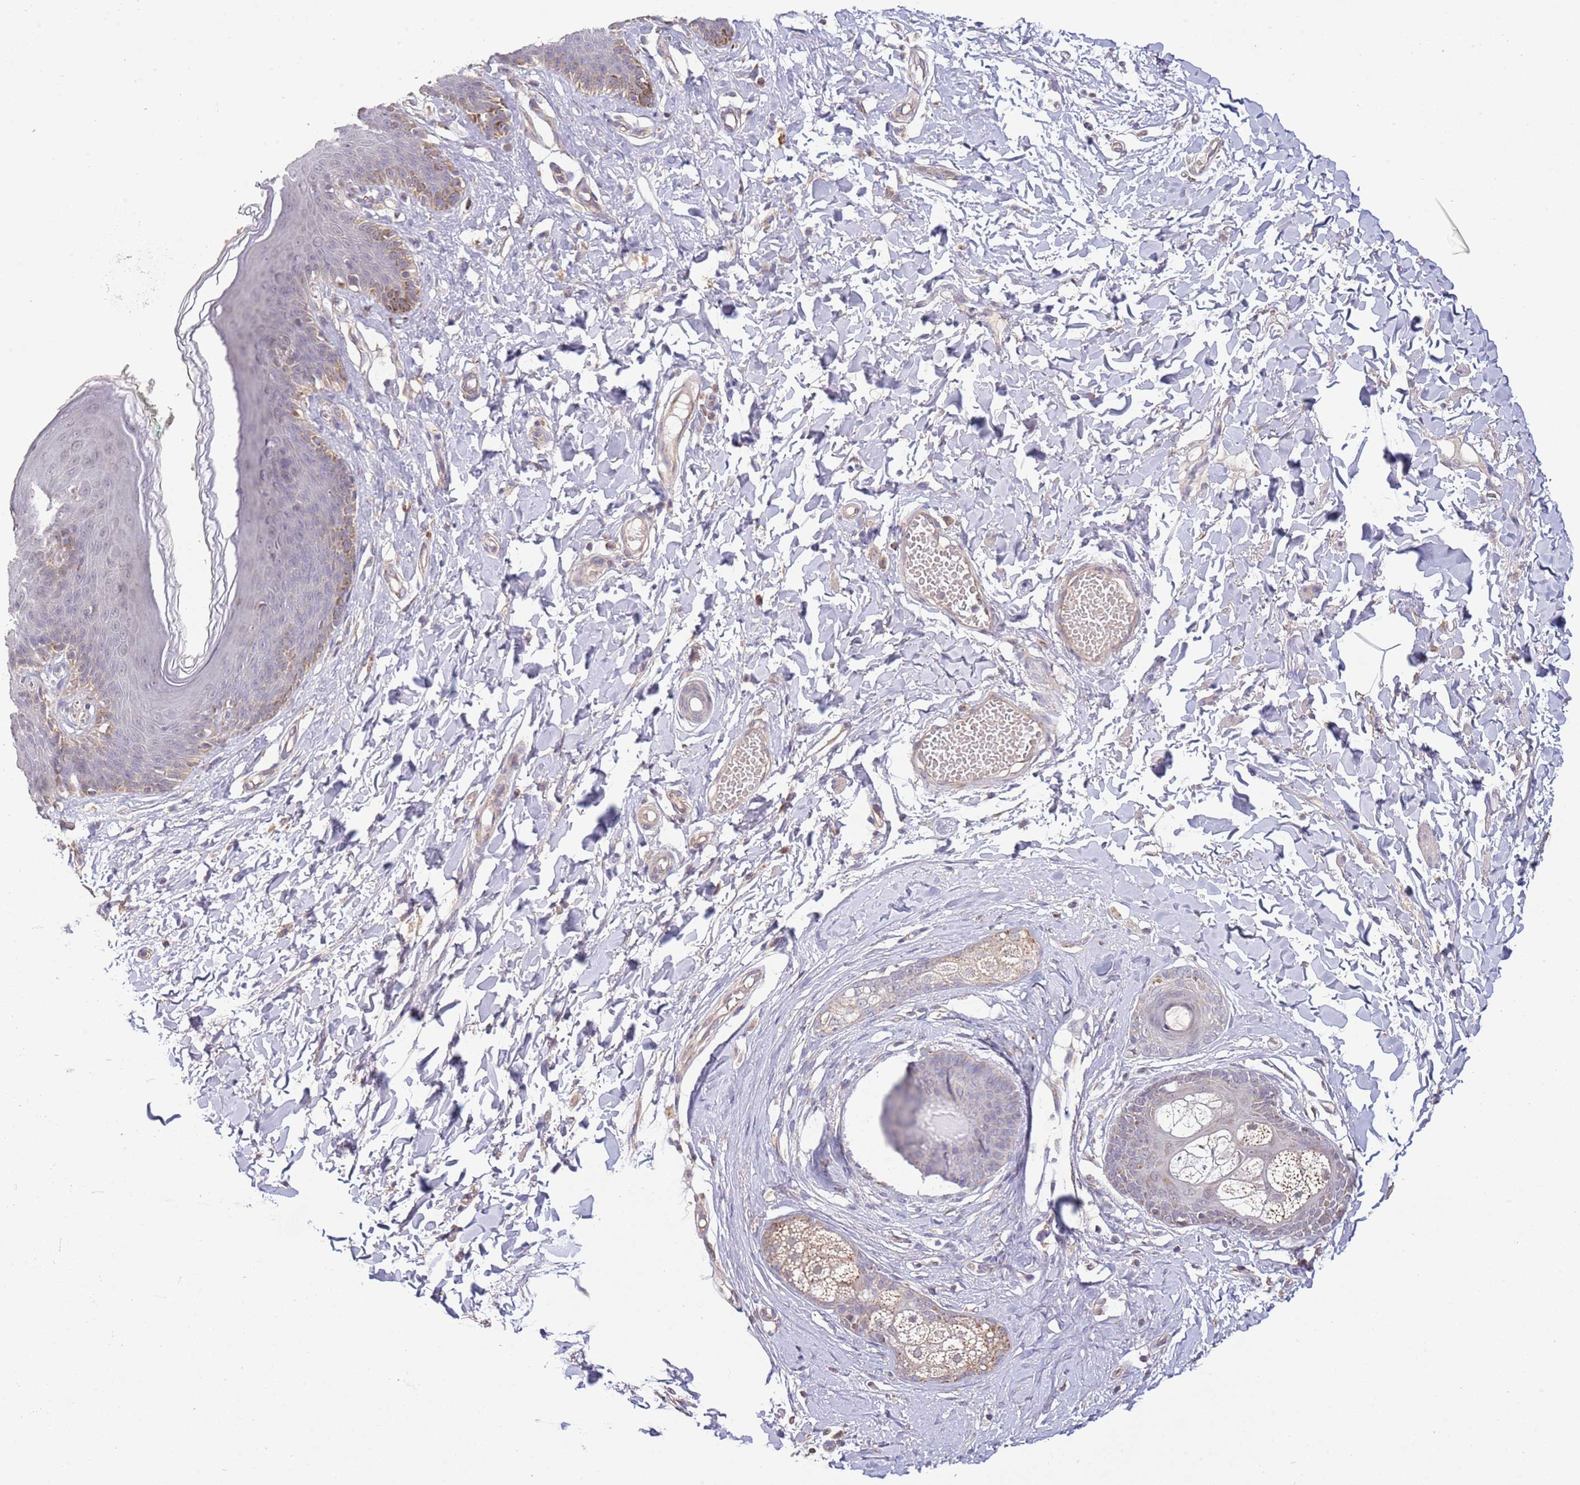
{"staining": {"intensity": "moderate", "quantity": "<25%", "location": "cytoplasmic/membranous"}, "tissue": "skin", "cell_type": "Epidermal cells", "image_type": "normal", "snomed": [{"axis": "morphology", "description": "Normal tissue, NOS"}, {"axis": "topography", "description": "Vulva"}], "caption": "Brown immunohistochemical staining in benign human skin displays moderate cytoplasmic/membranous expression in approximately <25% of epidermal cells. The staining is performed using DAB brown chromogen to label protein expression. The nuclei are counter-stained blue using hematoxylin.", "gene": "IVD", "patient": {"sex": "female", "age": 66}}